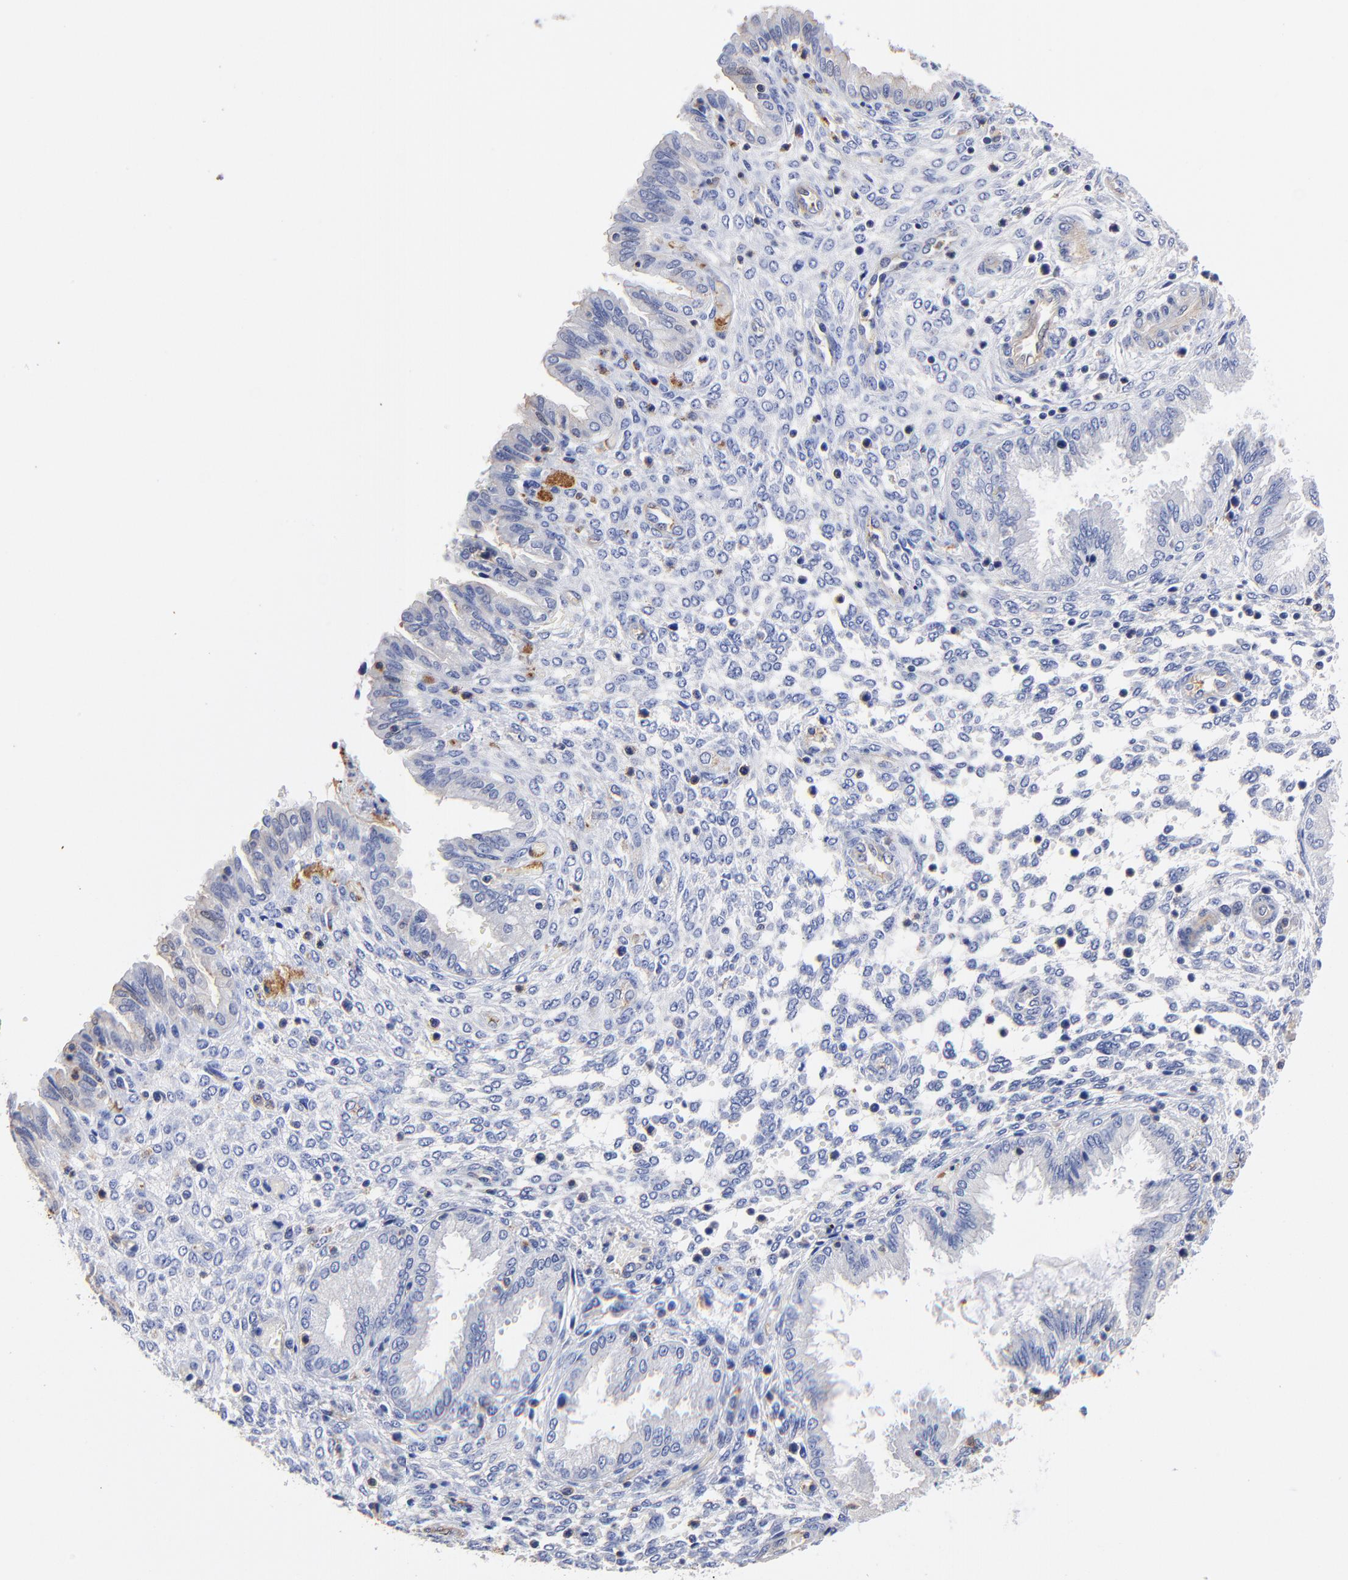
{"staining": {"intensity": "negative", "quantity": "none", "location": "none"}, "tissue": "endometrium", "cell_type": "Cells in endometrial stroma", "image_type": "normal", "snomed": [{"axis": "morphology", "description": "Normal tissue, NOS"}, {"axis": "topography", "description": "Endometrium"}], "caption": "An IHC image of normal endometrium is shown. There is no staining in cells in endometrial stroma of endometrium. (DAB IHC, high magnification).", "gene": "TAGLN2", "patient": {"sex": "female", "age": 33}}